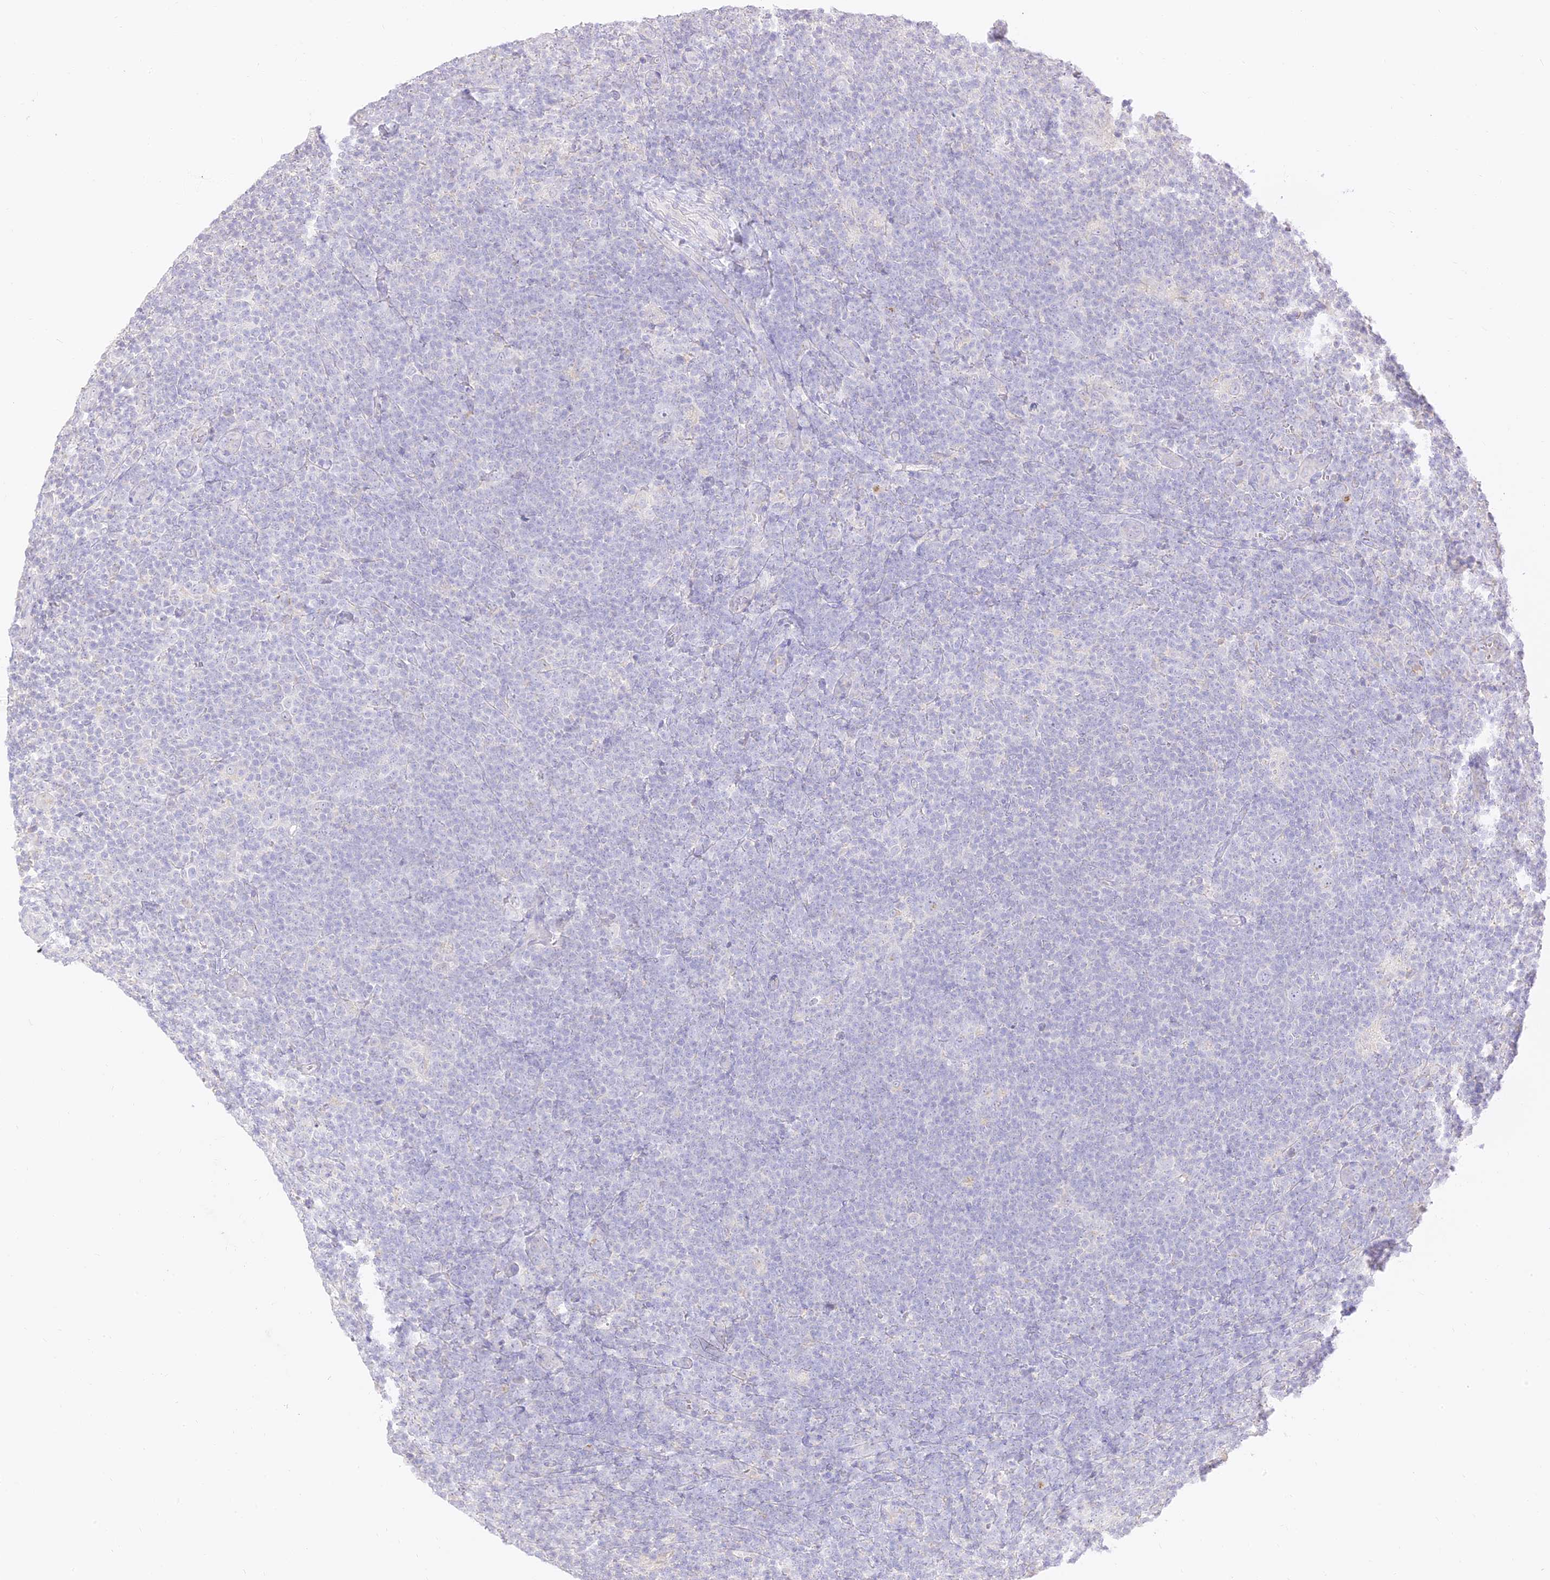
{"staining": {"intensity": "negative", "quantity": "none", "location": "none"}, "tissue": "lymphoma", "cell_type": "Tumor cells", "image_type": "cancer", "snomed": [{"axis": "morphology", "description": "Hodgkin's disease, NOS"}, {"axis": "topography", "description": "Lymph node"}], "caption": "DAB (3,3'-diaminobenzidine) immunohistochemical staining of Hodgkin's disease reveals no significant positivity in tumor cells.", "gene": "SEC13", "patient": {"sex": "female", "age": 57}}